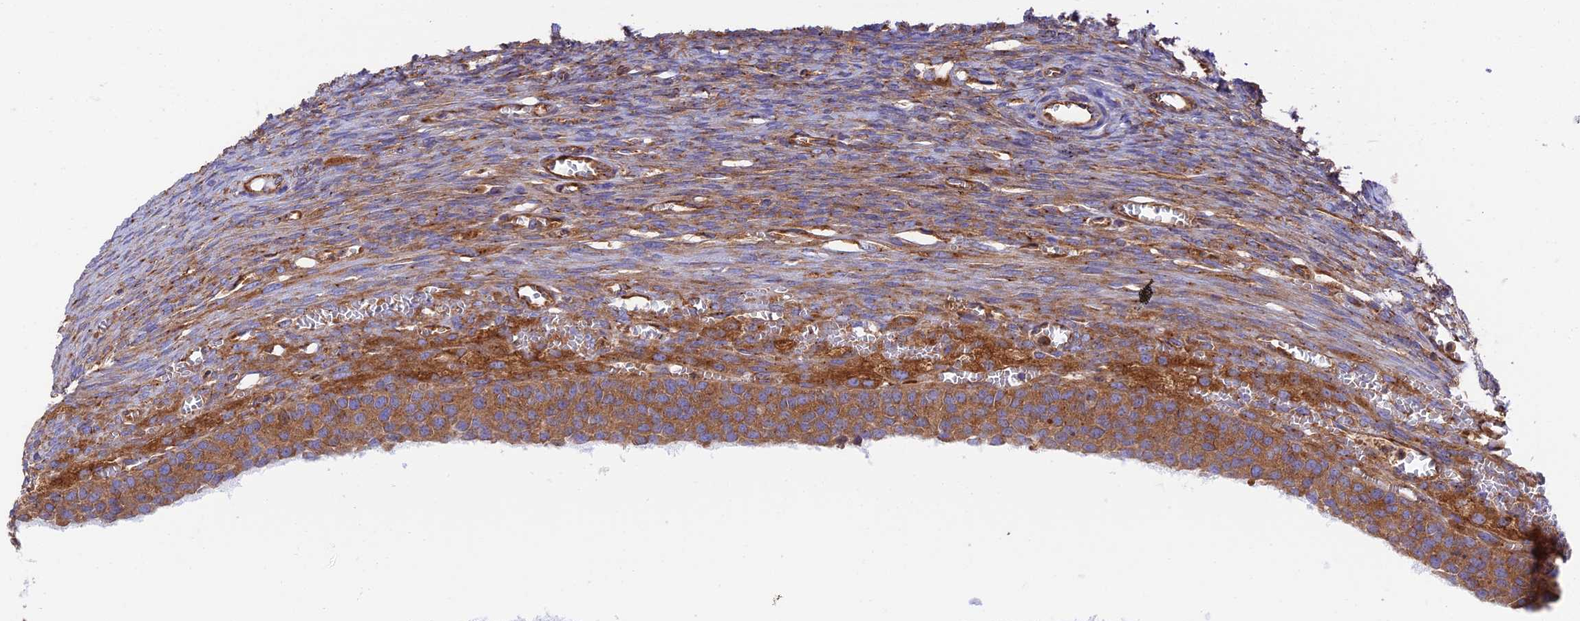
{"staining": {"intensity": "moderate", "quantity": ">75%", "location": "cytoplasmic/membranous"}, "tissue": "ovary", "cell_type": "Follicle cells", "image_type": "normal", "snomed": [{"axis": "morphology", "description": "Normal tissue, NOS"}, {"axis": "topography", "description": "Ovary"}], "caption": "A high-resolution photomicrograph shows immunohistochemistry (IHC) staining of benign ovary, which demonstrates moderate cytoplasmic/membranous staining in approximately >75% of follicle cells.", "gene": "DCTN2", "patient": {"sex": "female", "age": 44}}